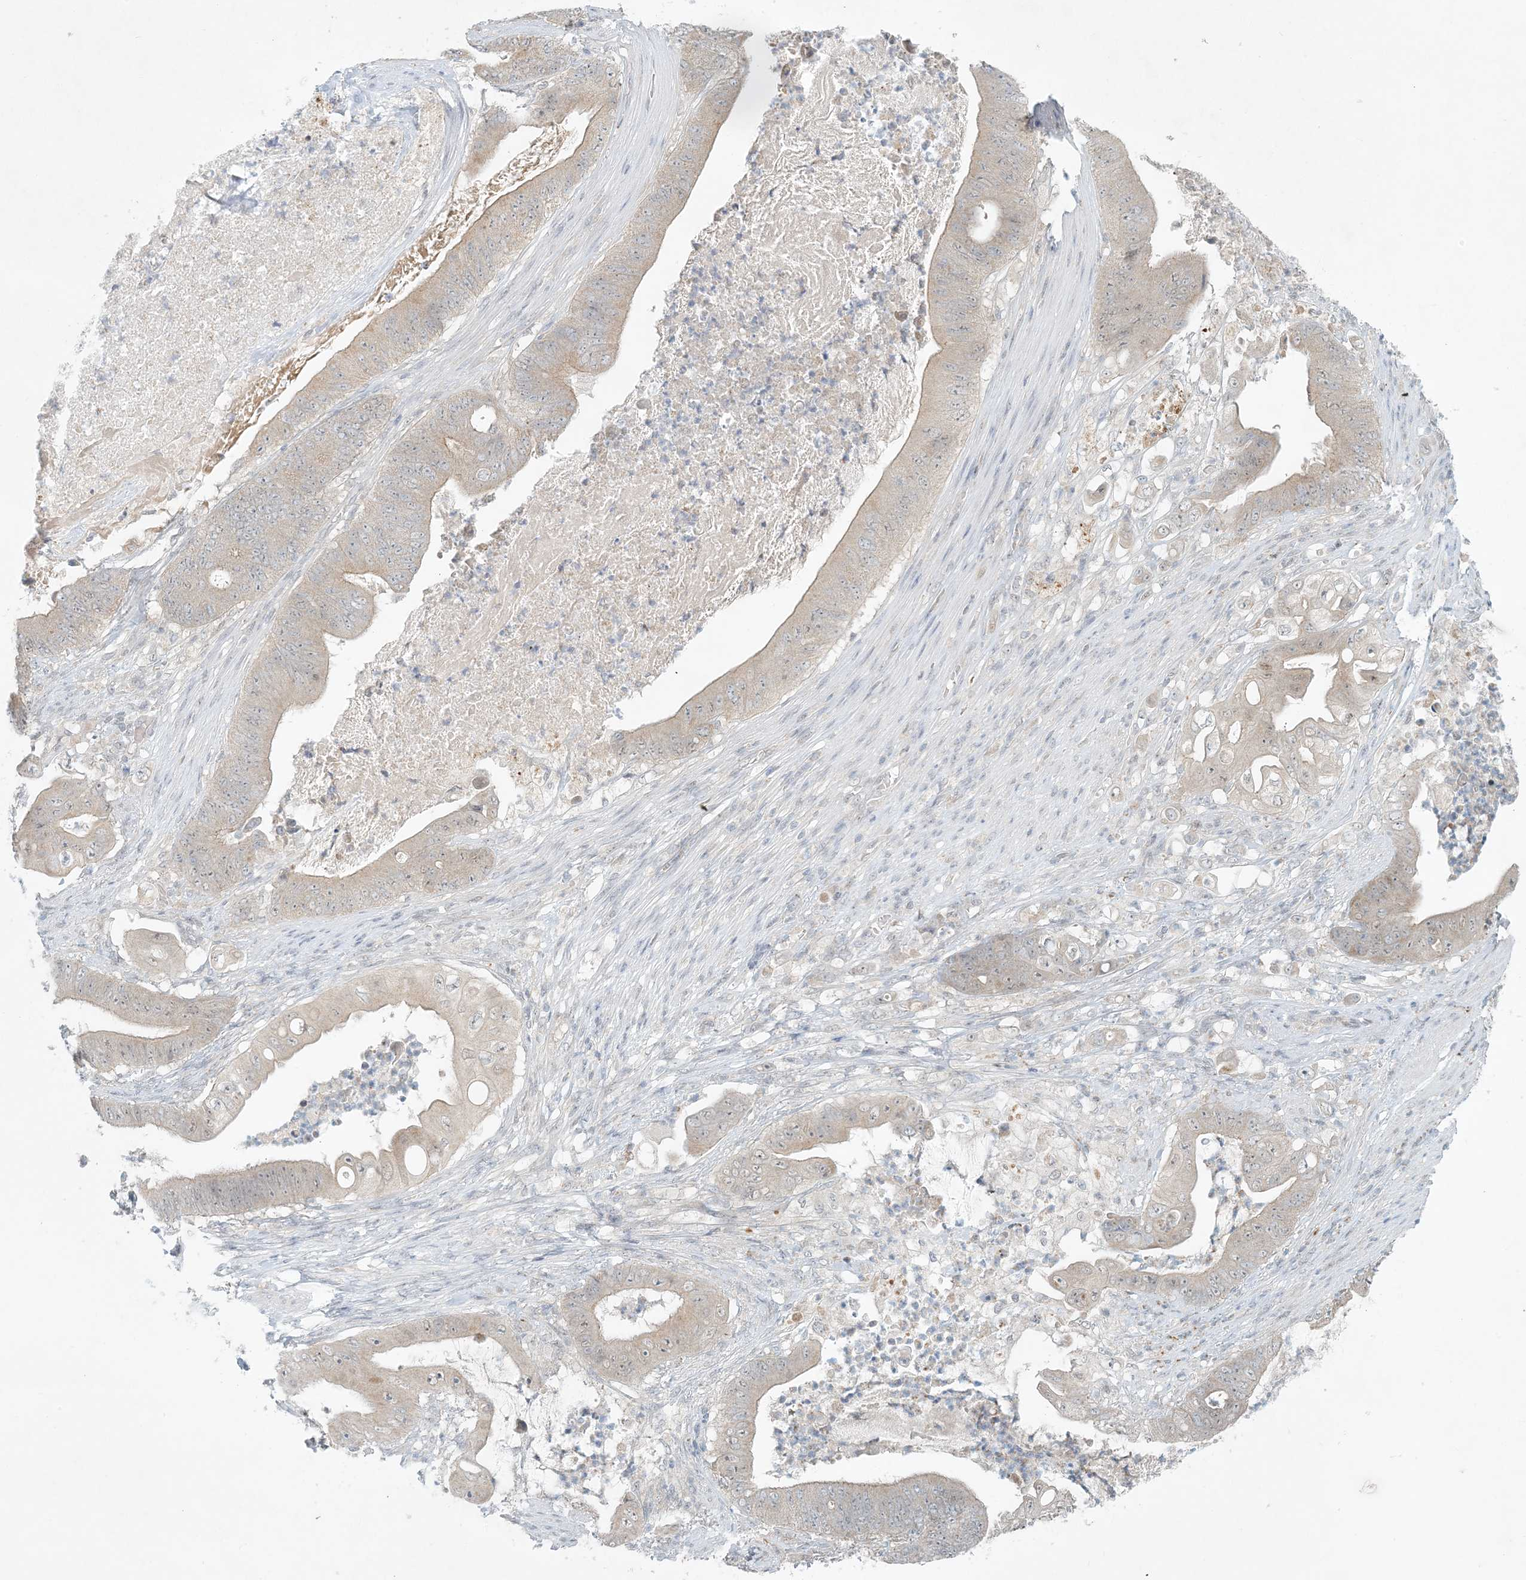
{"staining": {"intensity": "weak", "quantity": "25%-75%", "location": "cytoplasmic/membranous"}, "tissue": "stomach cancer", "cell_type": "Tumor cells", "image_type": "cancer", "snomed": [{"axis": "morphology", "description": "Adenocarcinoma, NOS"}, {"axis": "topography", "description": "Stomach"}], "caption": "Stomach cancer (adenocarcinoma) tissue shows weak cytoplasmic/membranous expression in about 25%-75% of tumor cells, visualized by immunohistochemistry. The staining was performed using DAB to visualize the protein expression in brown, while the nuclei were stained in blue with hematoxylin (Magnification: 20x).", "gene": "OBI1", "patient": {"sex": "female", "age": 73}}